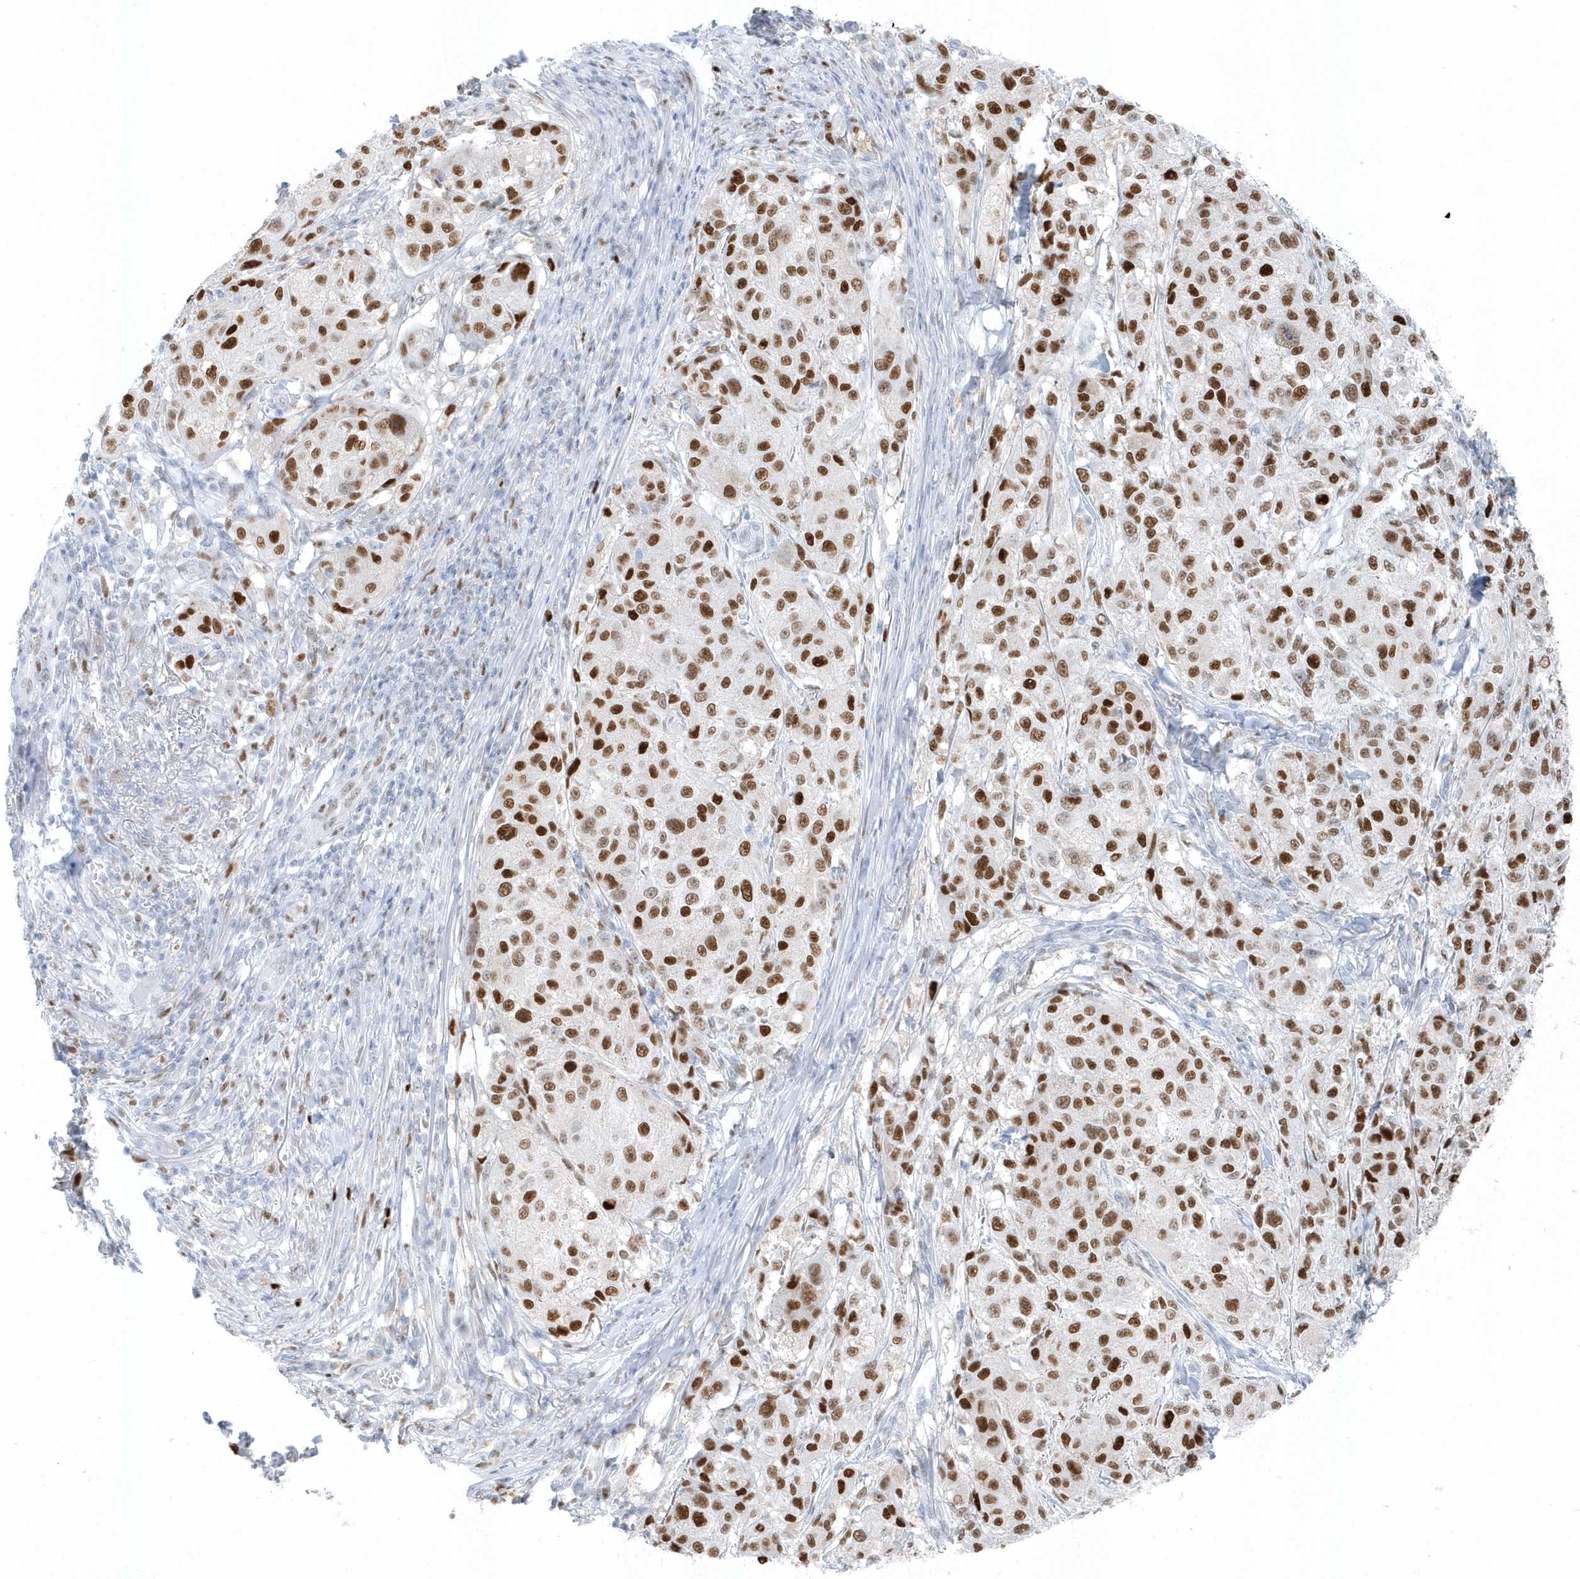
{"staining": {"intensity": "strong", "quantity": ">75%", "location": "nuclear"}, "tissue": "melanoma", "cell_type": "Tumor cells", "image_type": "cancer", "snomed": [{"axis": "morphology", "description": "Necrosis, NOS"}, {"axis": "morphology", "description": "Malignant melanoma, NOS"}, {"axis": "topography", "description": "Skin"}], "caption": "Tumor cells show strong nuclear staining in about >75% of cells in malignant melanoma. (DAB IHC with brightfield microscopy, high magnification).", "gene": "SMIM34", "patient": {"sex": "female", "age": 87}}